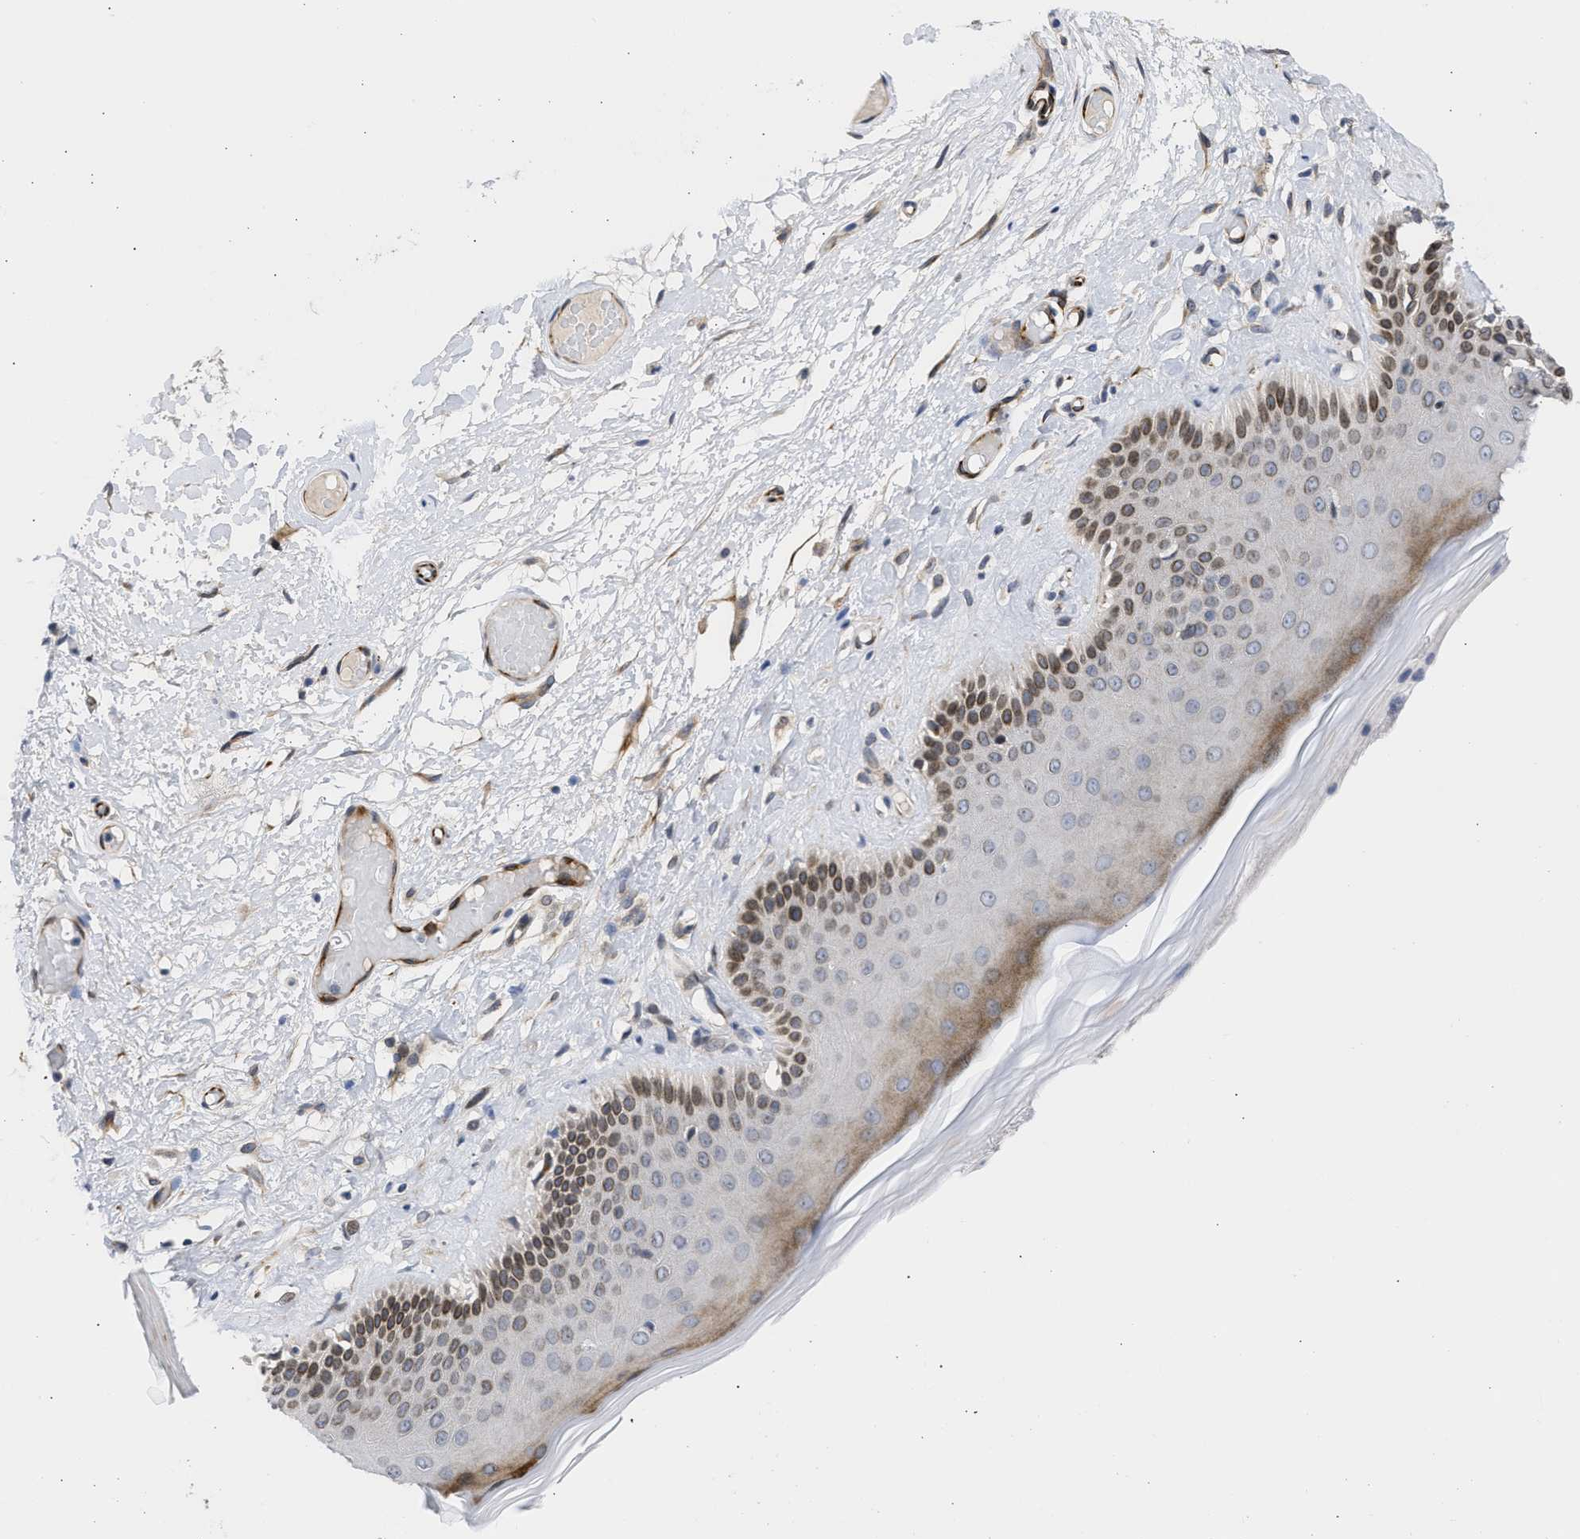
{"staining": {"intensity": "moderate", "quantity": "<25%", "location": "cytoplasmic/membranous,nuclear"}, "tissue": "skin", "cell_type": "Epidermal cells", "image_type": "normal", "snomed": [{"axis": "morphology", "description": "Normal tissue, NOS"}, {"axis": "topography", "description": "Vulva"}], "caption": "High-power microscopy captured an IHC photomicrograph of benign skin, revealing moderate cytoplasmic/membranous,nuclear staining in about <25% of epidermal cells.", "gene": "NUP35", "patient": {"sex": "female", "age": 73}}